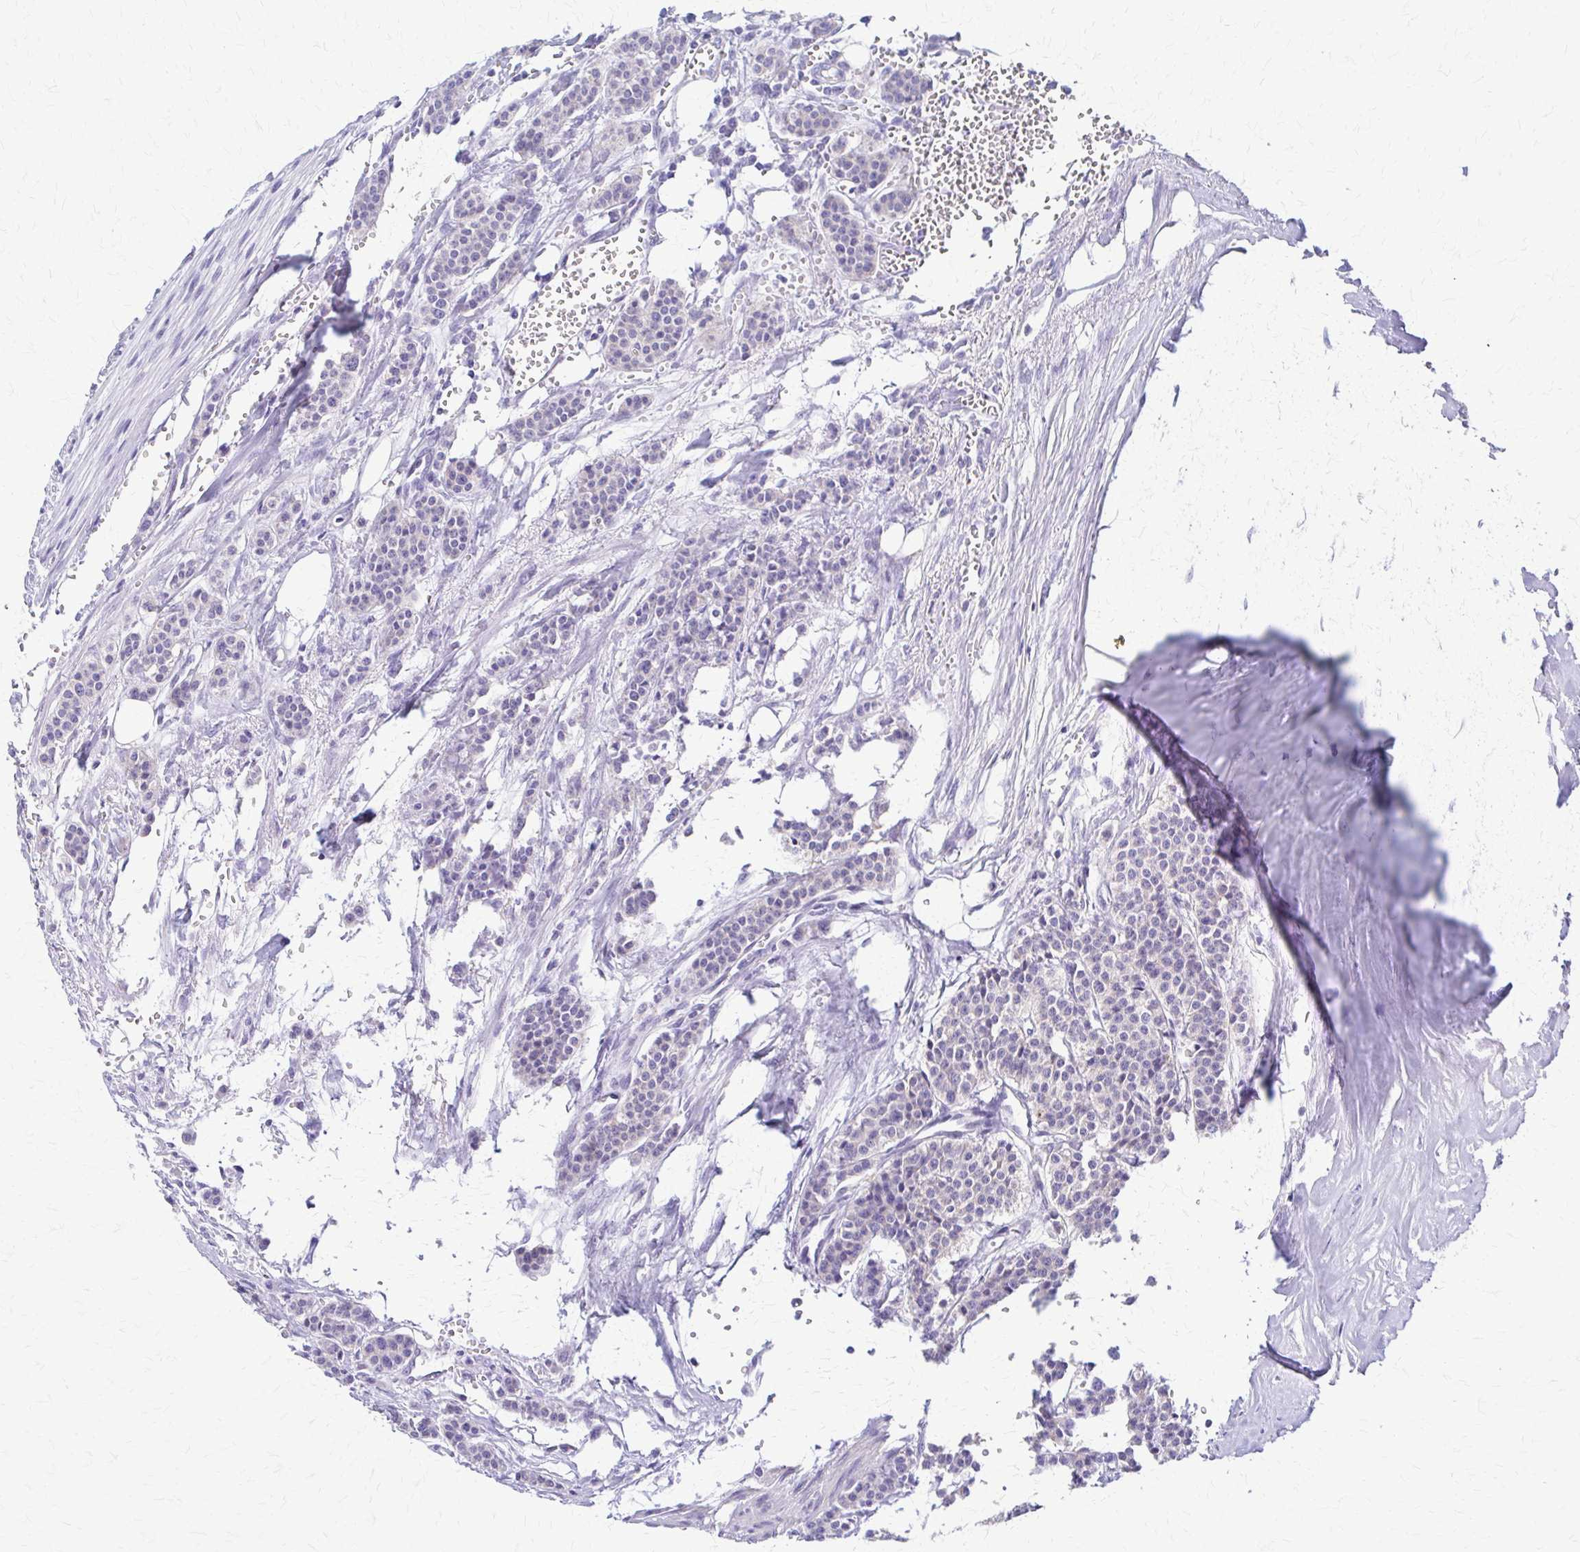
{"staining": {"intensity": "negative", "quantity": "none", "location": "none"}, "tissue": "carcinoid", "cell_type": "Tumor cells", "image_type": "cancer", "snomed": [{"axis": "morphology", "description": "Carcinoid, malignant, NOS"}, {"axis": "topography", "description": "Small intestine"}], "caption": "Immunohistochemistry of carcinoid (malignant) reveals no positivity in tumor cells. (IHC, brightfield microscopy, high magnification).", "gene": "SAMD13", "patient": {"sex": "male", "age": 63}}